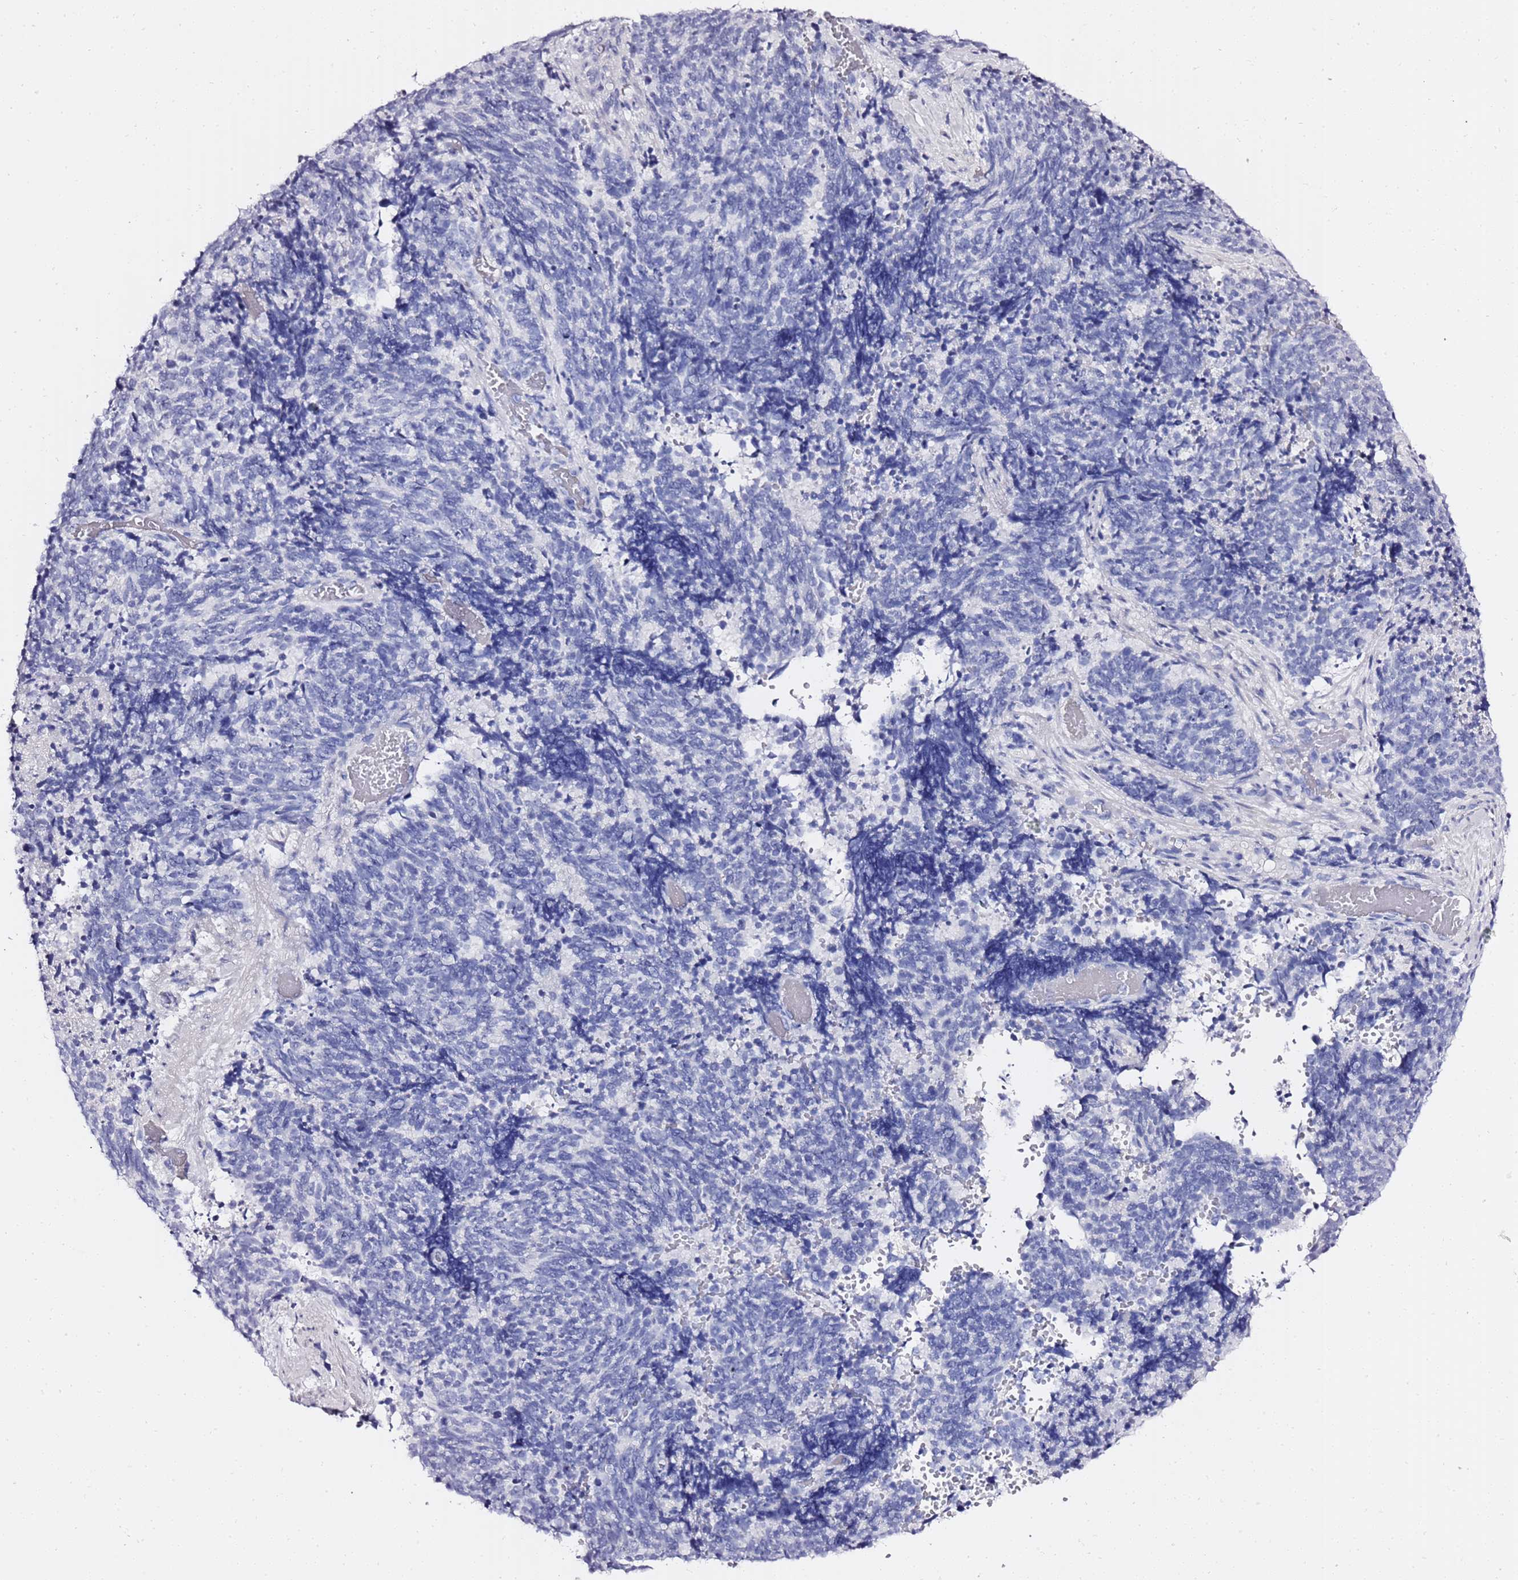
{"staining": {"intensity": "negative", "quantity": "none", "location": "none"}, "tissue": "cervical cancer", "cell_type": "Tumor cells", "image_type": "cancer", "snomed": [{"axis": "morphology", "description": "Squamous cell carcinoma, NOS"}, {"axis": "topography", "description": "Cervix"}], "caption": "This is an IHC image of cervical cancer (squamous cell carcinoma). There is no staining in tumor cells.", "gene": "LIPF", "patient": {"sex": "female", "age": 29}}